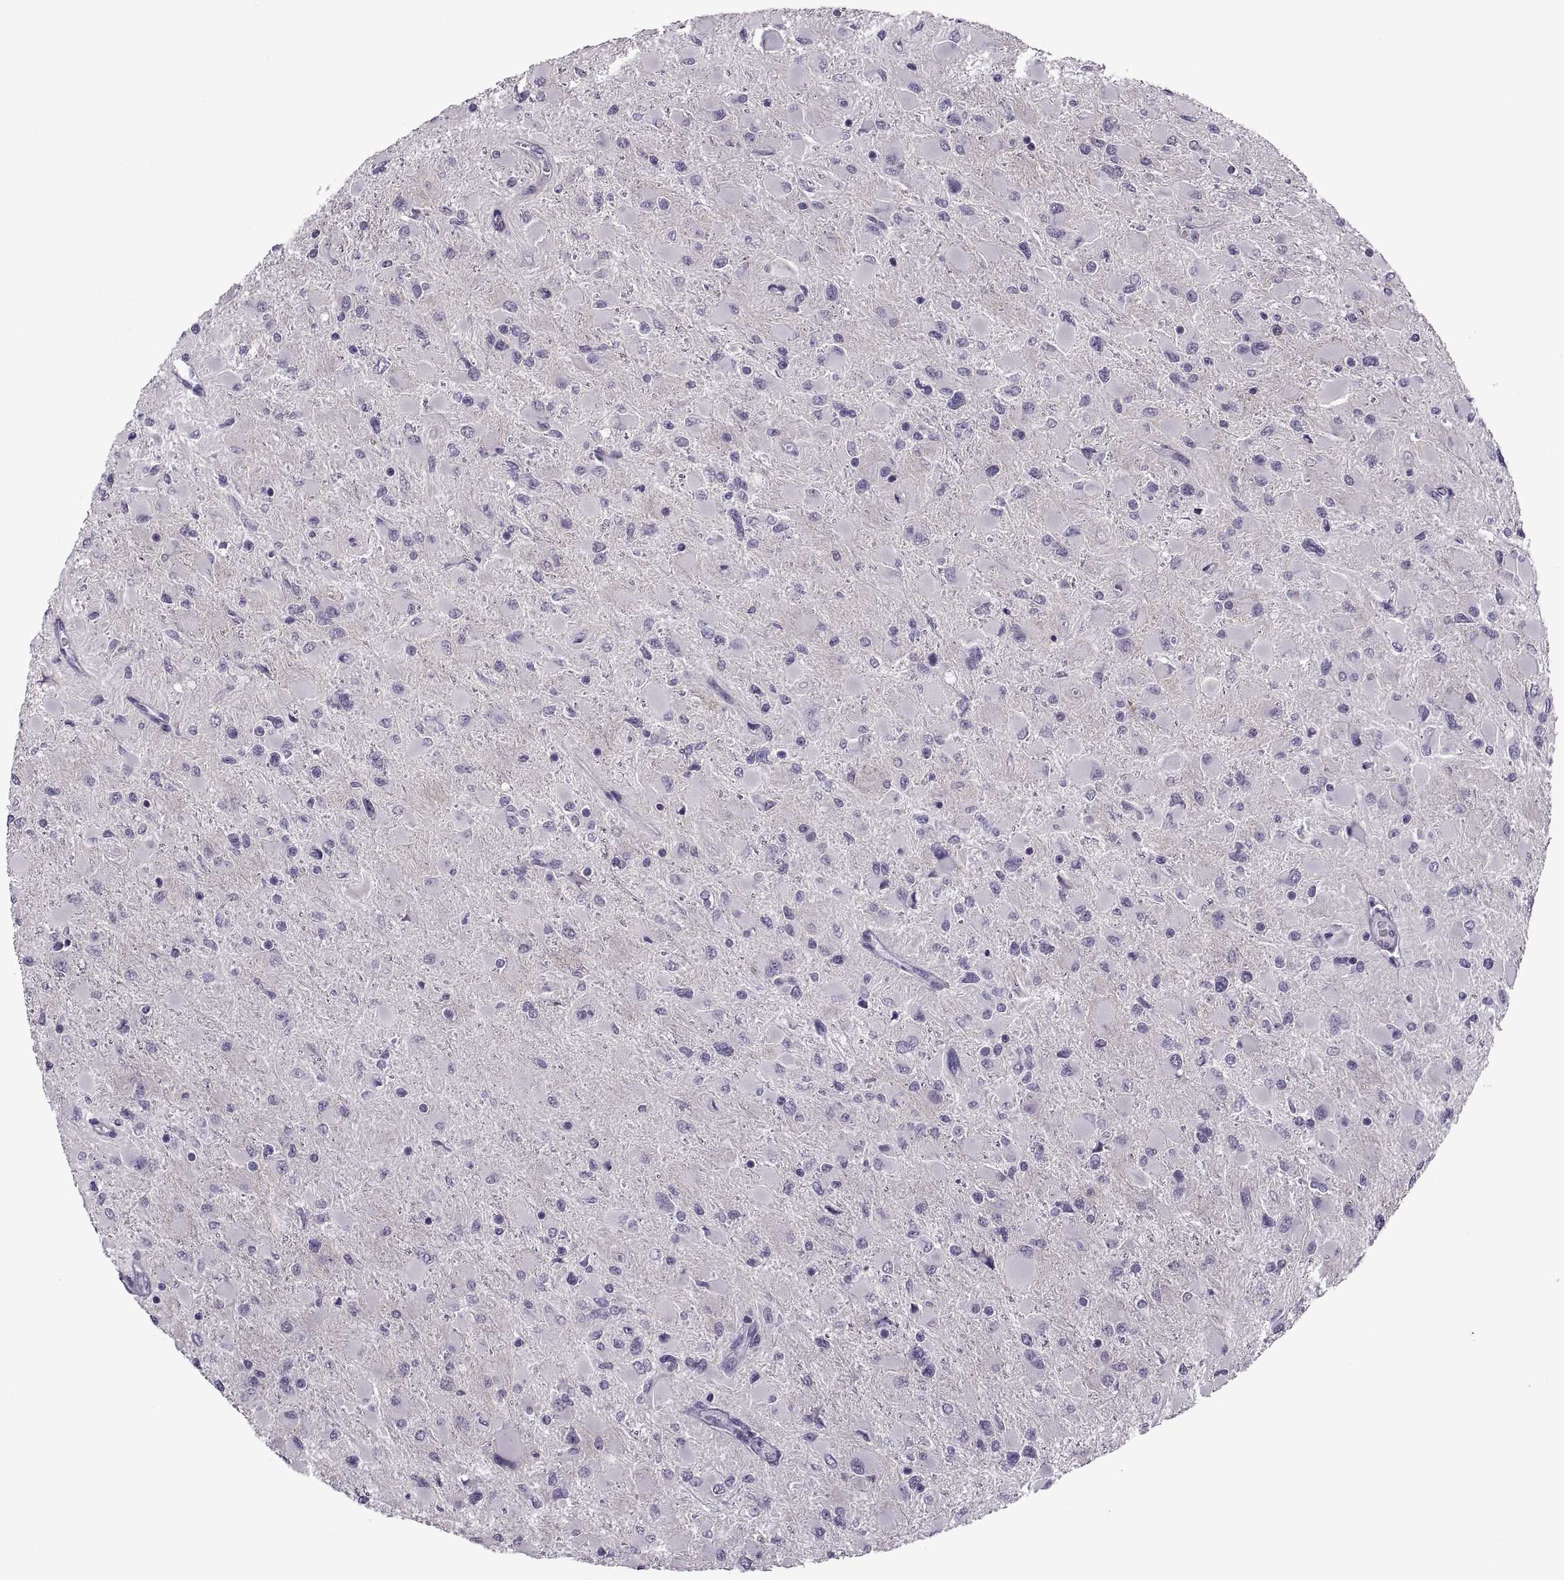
{"staining": {"intensity": "negative", "quantity": "none", "location": "none"}, "tissue": "glioma", "cell_type": "Tumor cells", "image_type": "cancer", "snomed": [{"axis": "morphology", "description": "Glioma, malignant, High grade"}, {"axis": "topography", "description": "Cerebral cortex"}], "caption": "Histopathology image shows no protein expression in tumor cells of glioma tissue.", "gene": "TBC1D3G", "patient": {"sex": "female", "age": 36}}